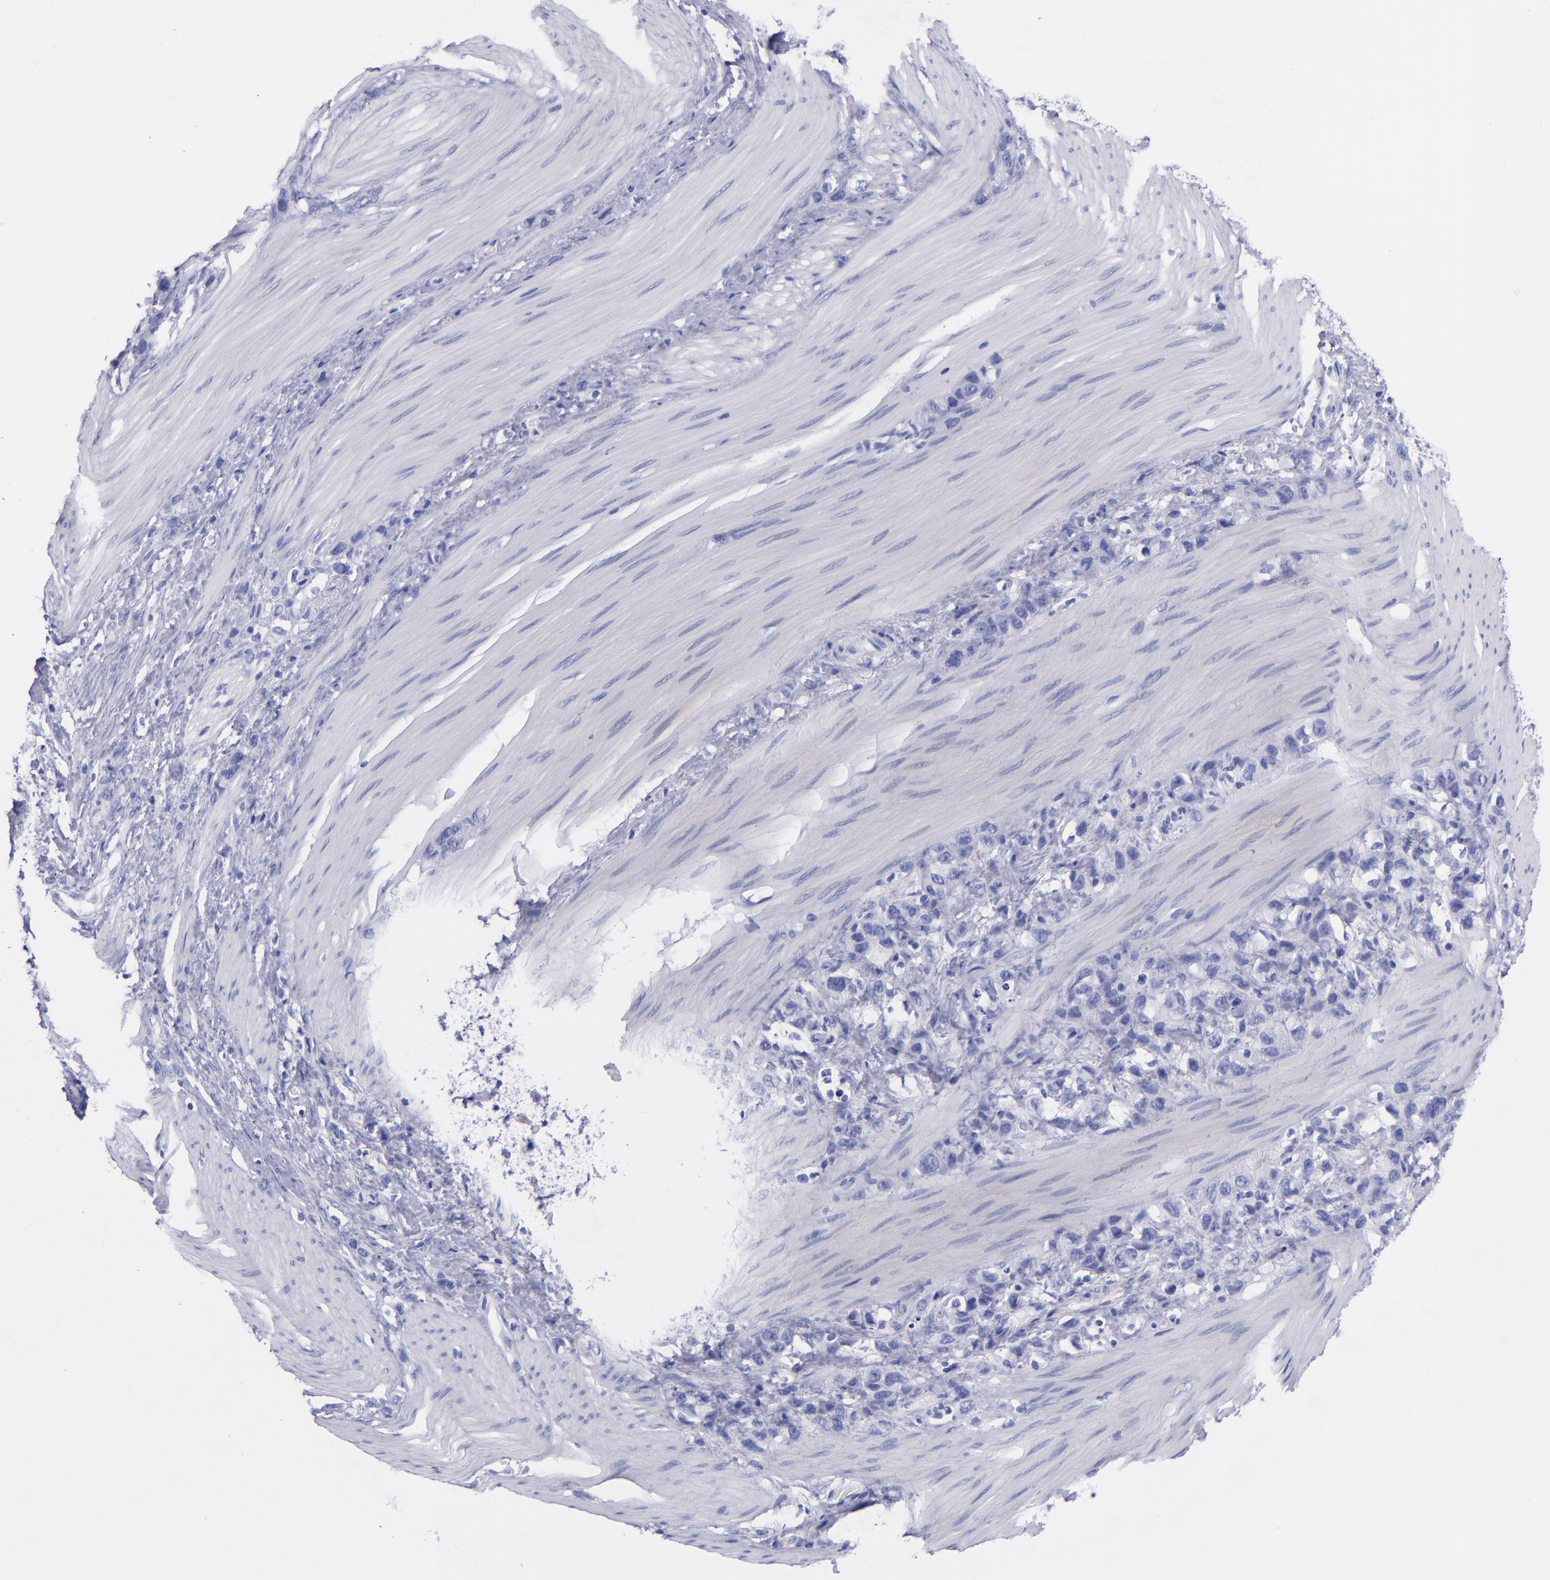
{"staining": {"intensity": "negative", "quantity": "none", "location": "none"}, "tissue": "stomach cancer", "cell_type": "Tumor cells", "image_type": "cancer", "snomed": [{"axis": "morphology", "description": "Normal tissue, NOS"}, {"axis": "morphology", "description": "Adenocarcinoma, NOS"}, {"axis": "morphology", "description": "Adenocarcinoma, High grade"}, {"axis": "topography", "description": "Stomach, upper"}, {"axis": "topography", "description": "Stomach"}], "caption": "This is a image of IHC staining of stomach cancer, which shows no expression in tumor cells.", "gene": "SV2A", "patient": {"sex": "female", "age": 65}}